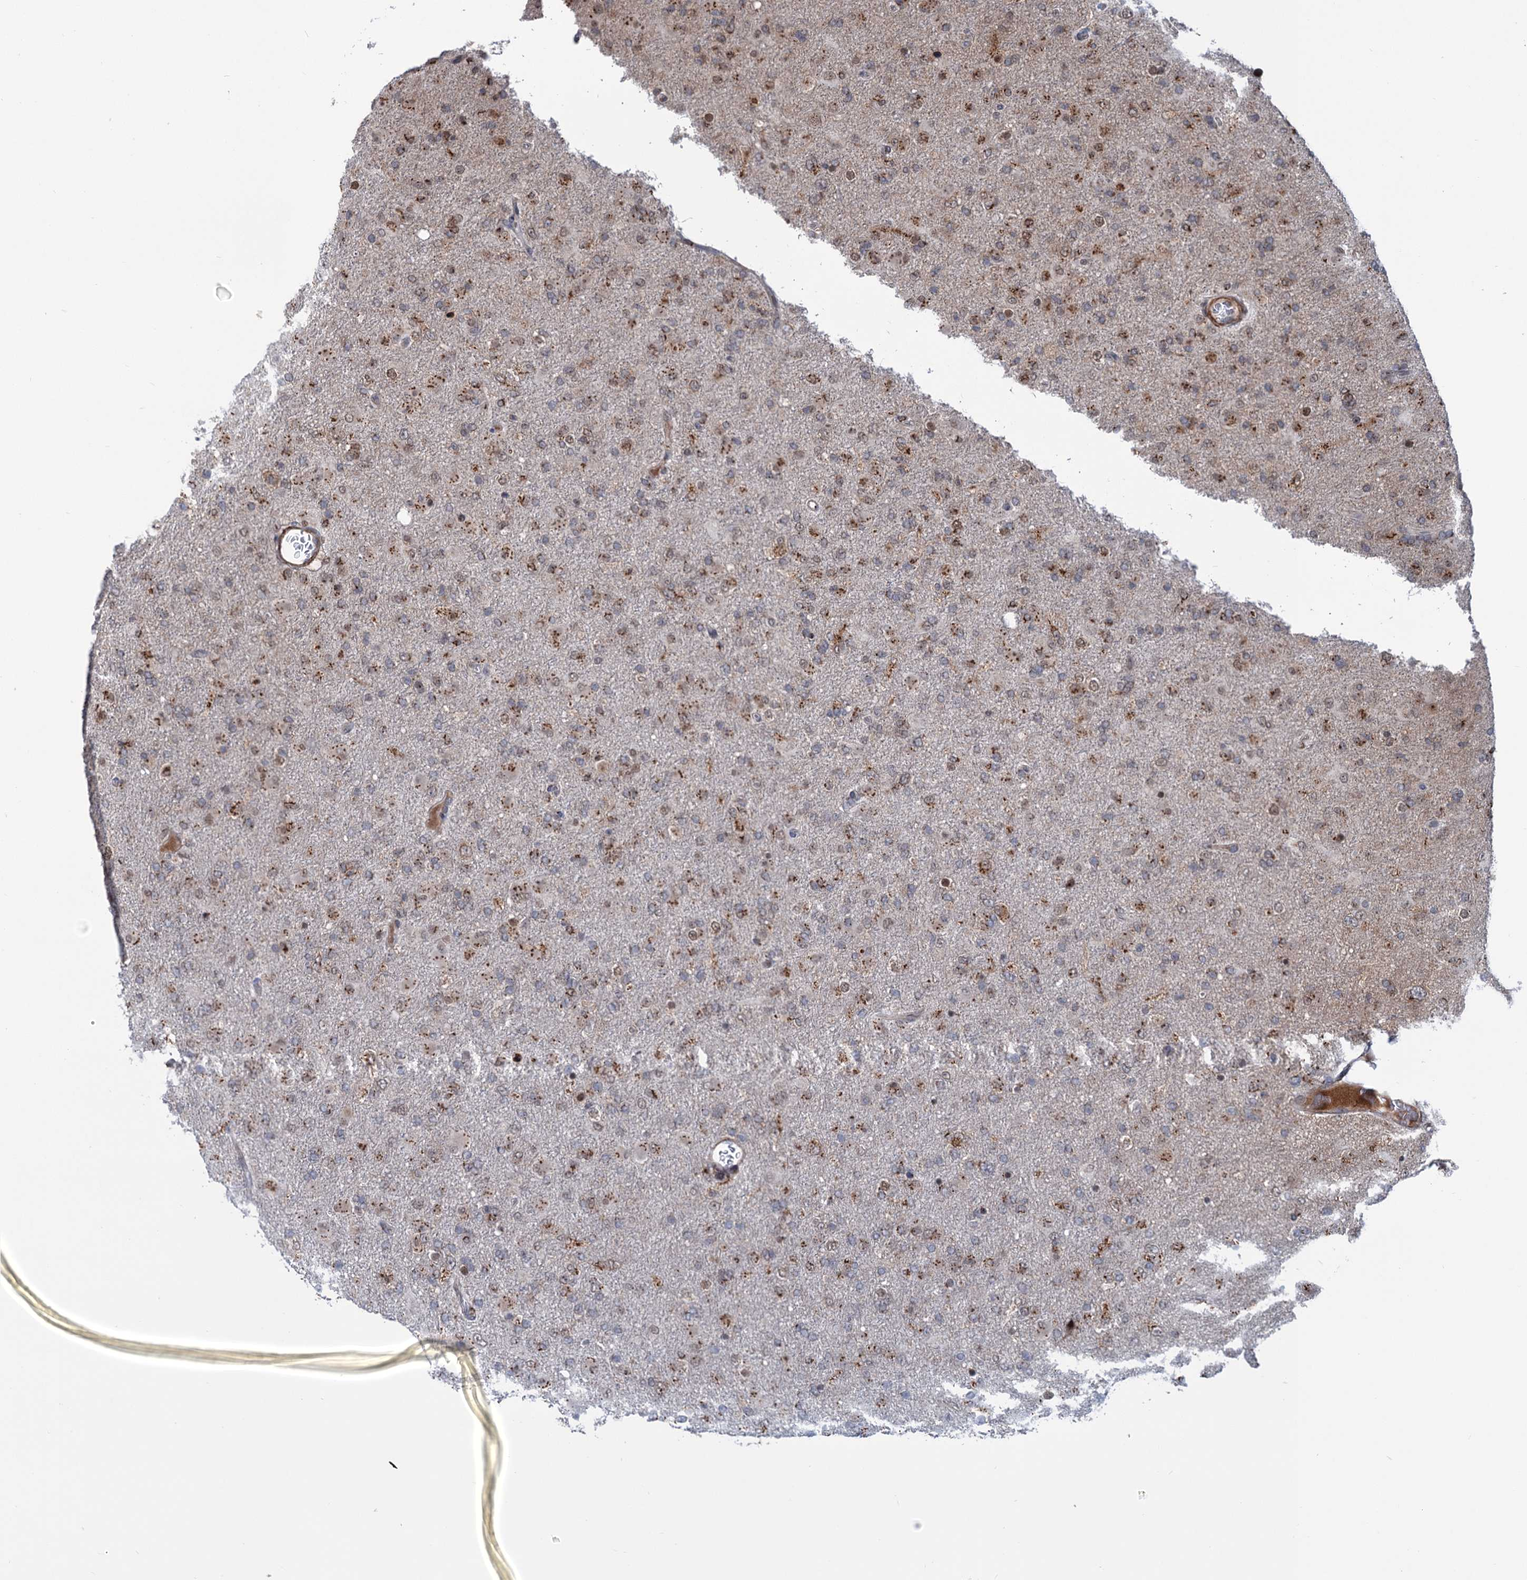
{"staining": {"intensity": "strong", "quantity": ">75%", "location": "cytoplasmic/membranous"}, "tissue": "glioma", "cell_type": "Tumor cells", "image_type": "cancer", "snomed": [{"axis": "morphology", "description": "Glioma, malignant, Low grade"}, {"axis": "topography", "description": "Brain"}], "caption": "A photomicrograph of glioma stained for a protein exhibits strong cytoplasmic/membranous brown staining in tumor cells.", "gene": "ELP4", "patient": {"sex": "male", "age": 65}}